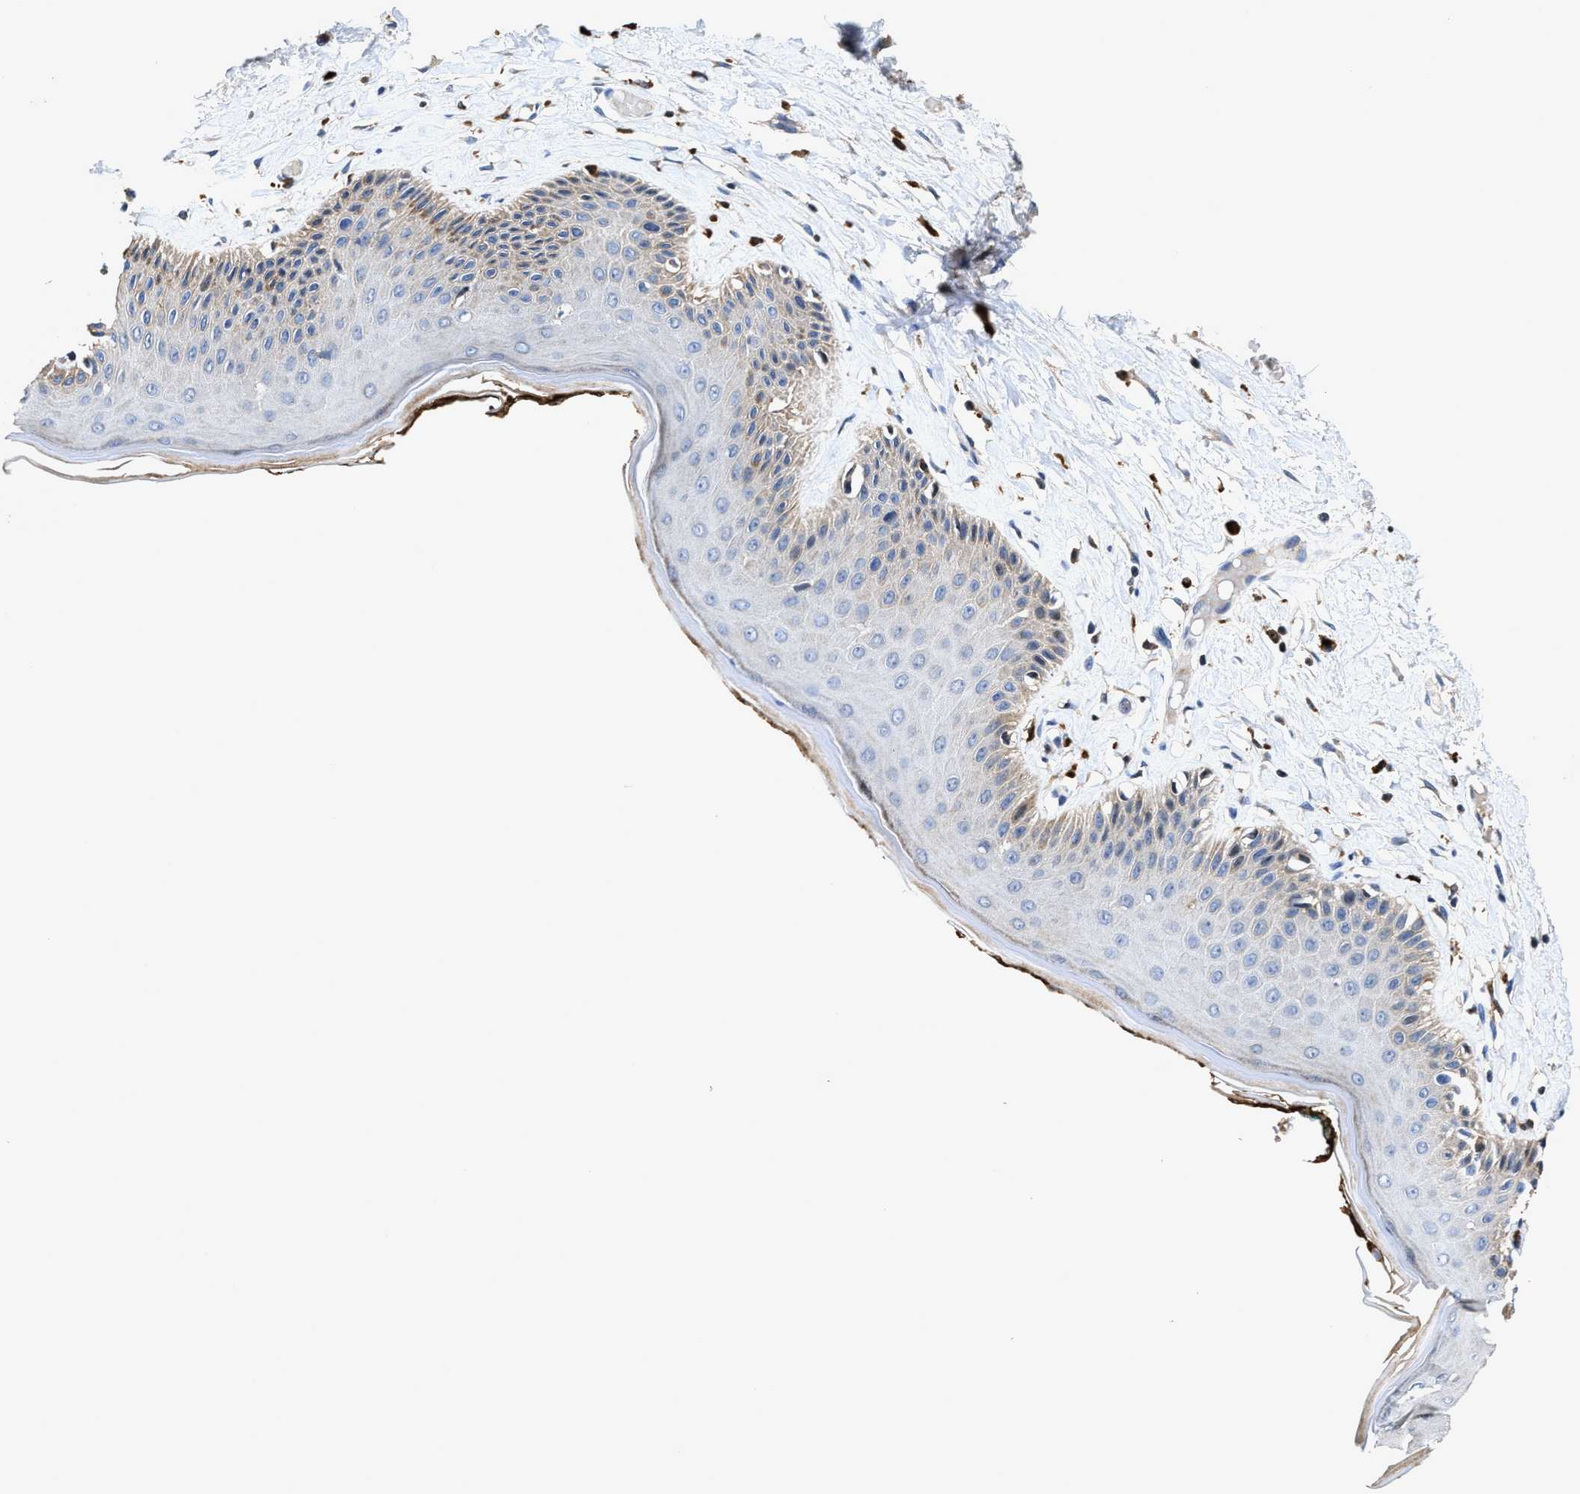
{"staining": {"intensity": "moderate", "quantity": "<25%", "location": "cytoplasmic/membranous"}, "tissue": "skin", "cell_type": "Epidermal cells", "image_type": "normal", "snomed": [{"axis": "morphology", "description": "Normal tissue, NOS"}, {"axis": "topography", "description": "Vulva"}], "caption": "Immunohistochemical staining of unremarkable human skin shows moderate cytoplasmic/membranous protein positivity in approximately <25% of epidermal cells.", "gene": "RGS10", "patient": {"sex": "female", "age": 73}}